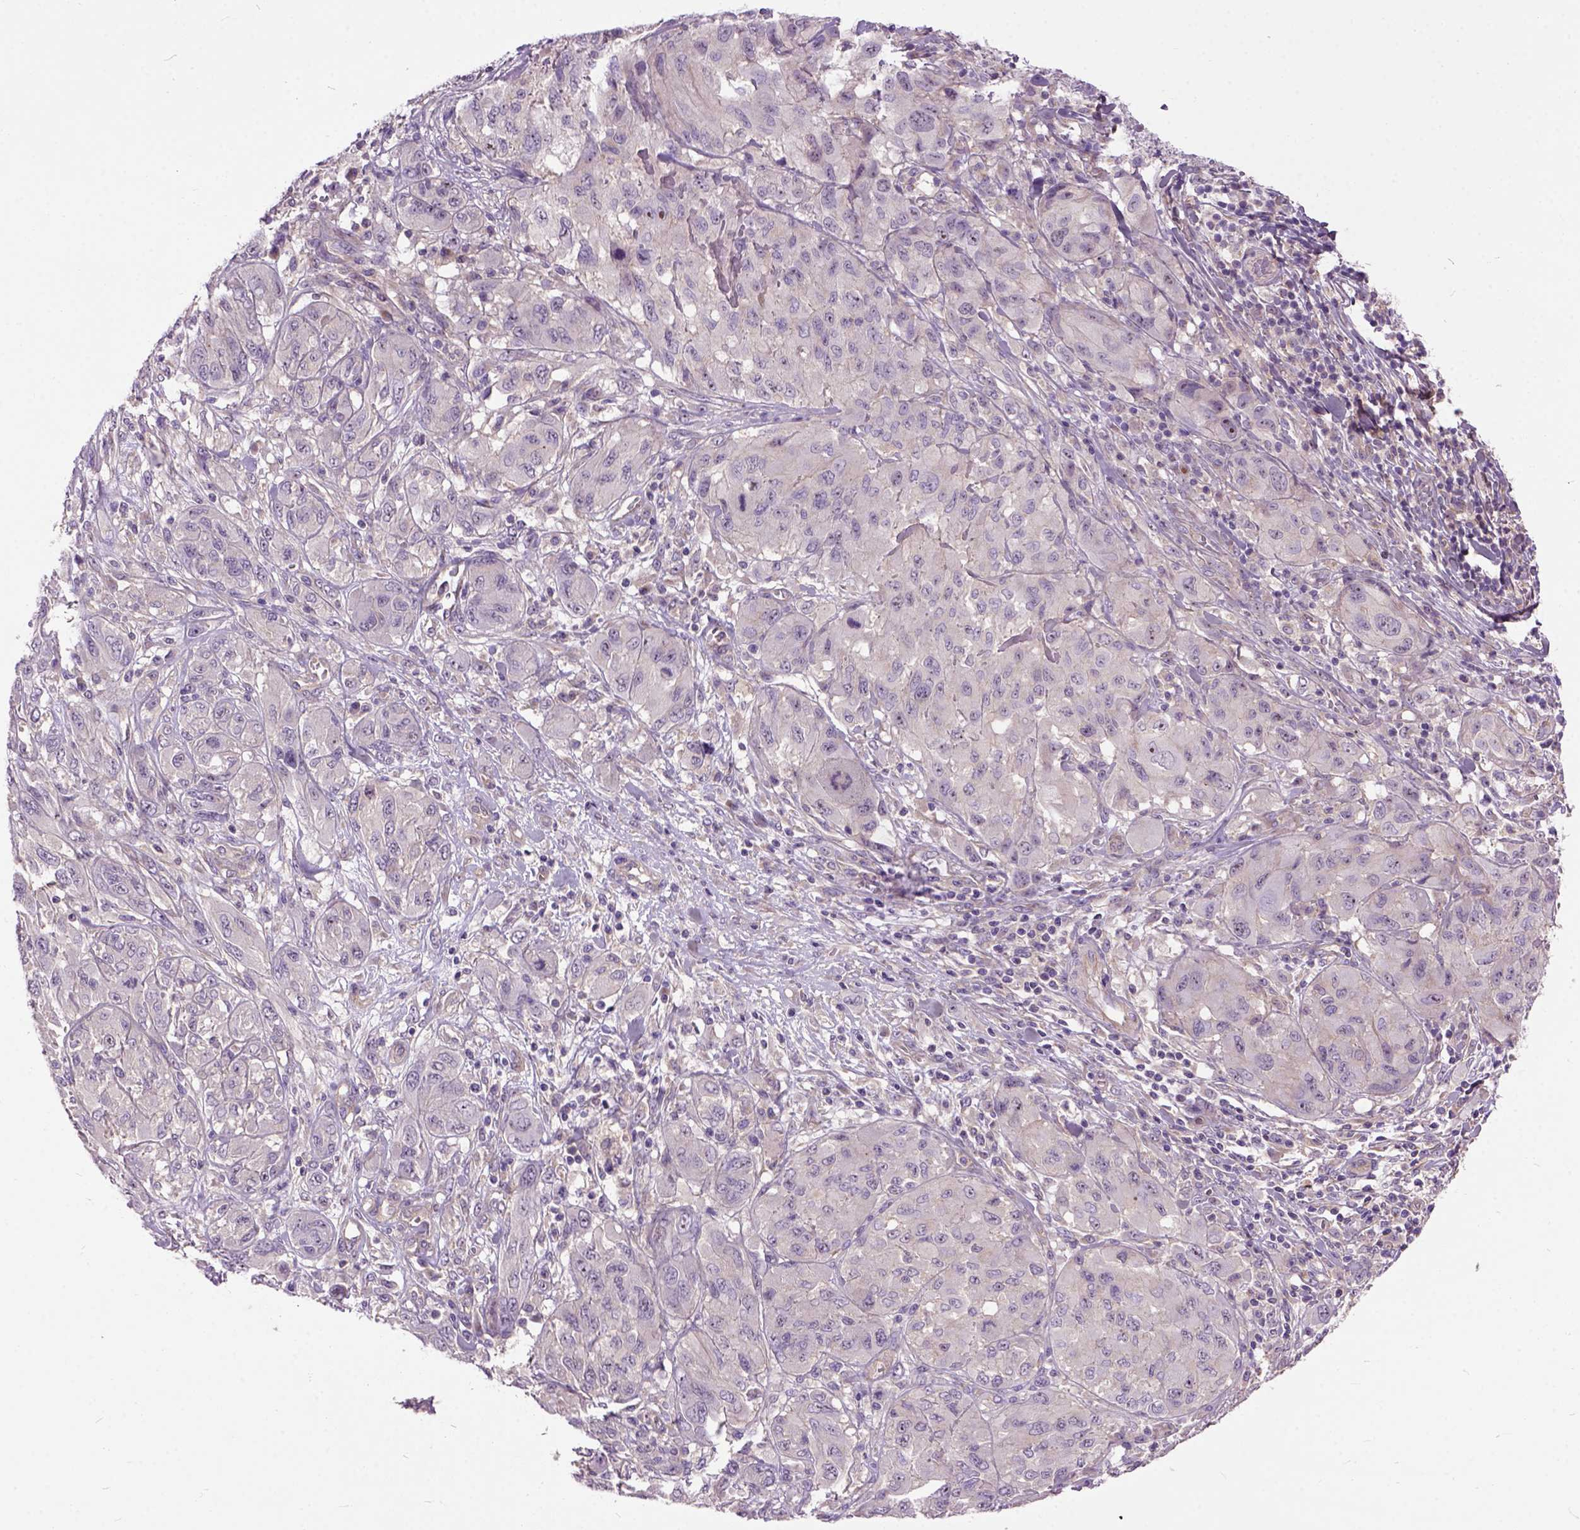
{"staining": {"intensity": "negative", "quantity": "none", "location": "none"}, "tissue": "melanoma", "cell_type": "Tumor cells", "image_type": "cancer", "snomed": [{"axis": "morphology", "description": "Malignant melanoma, NOS"}, {"axis": "topography", "description": "Skin"}], "caption": "High power microscopy micrograph of an IHC histopathology image of malignant melanoma, revealing no significant positivity in tumor cells.", "gene": "MAPT", "patient": {"sex": "female", "age": 91}}